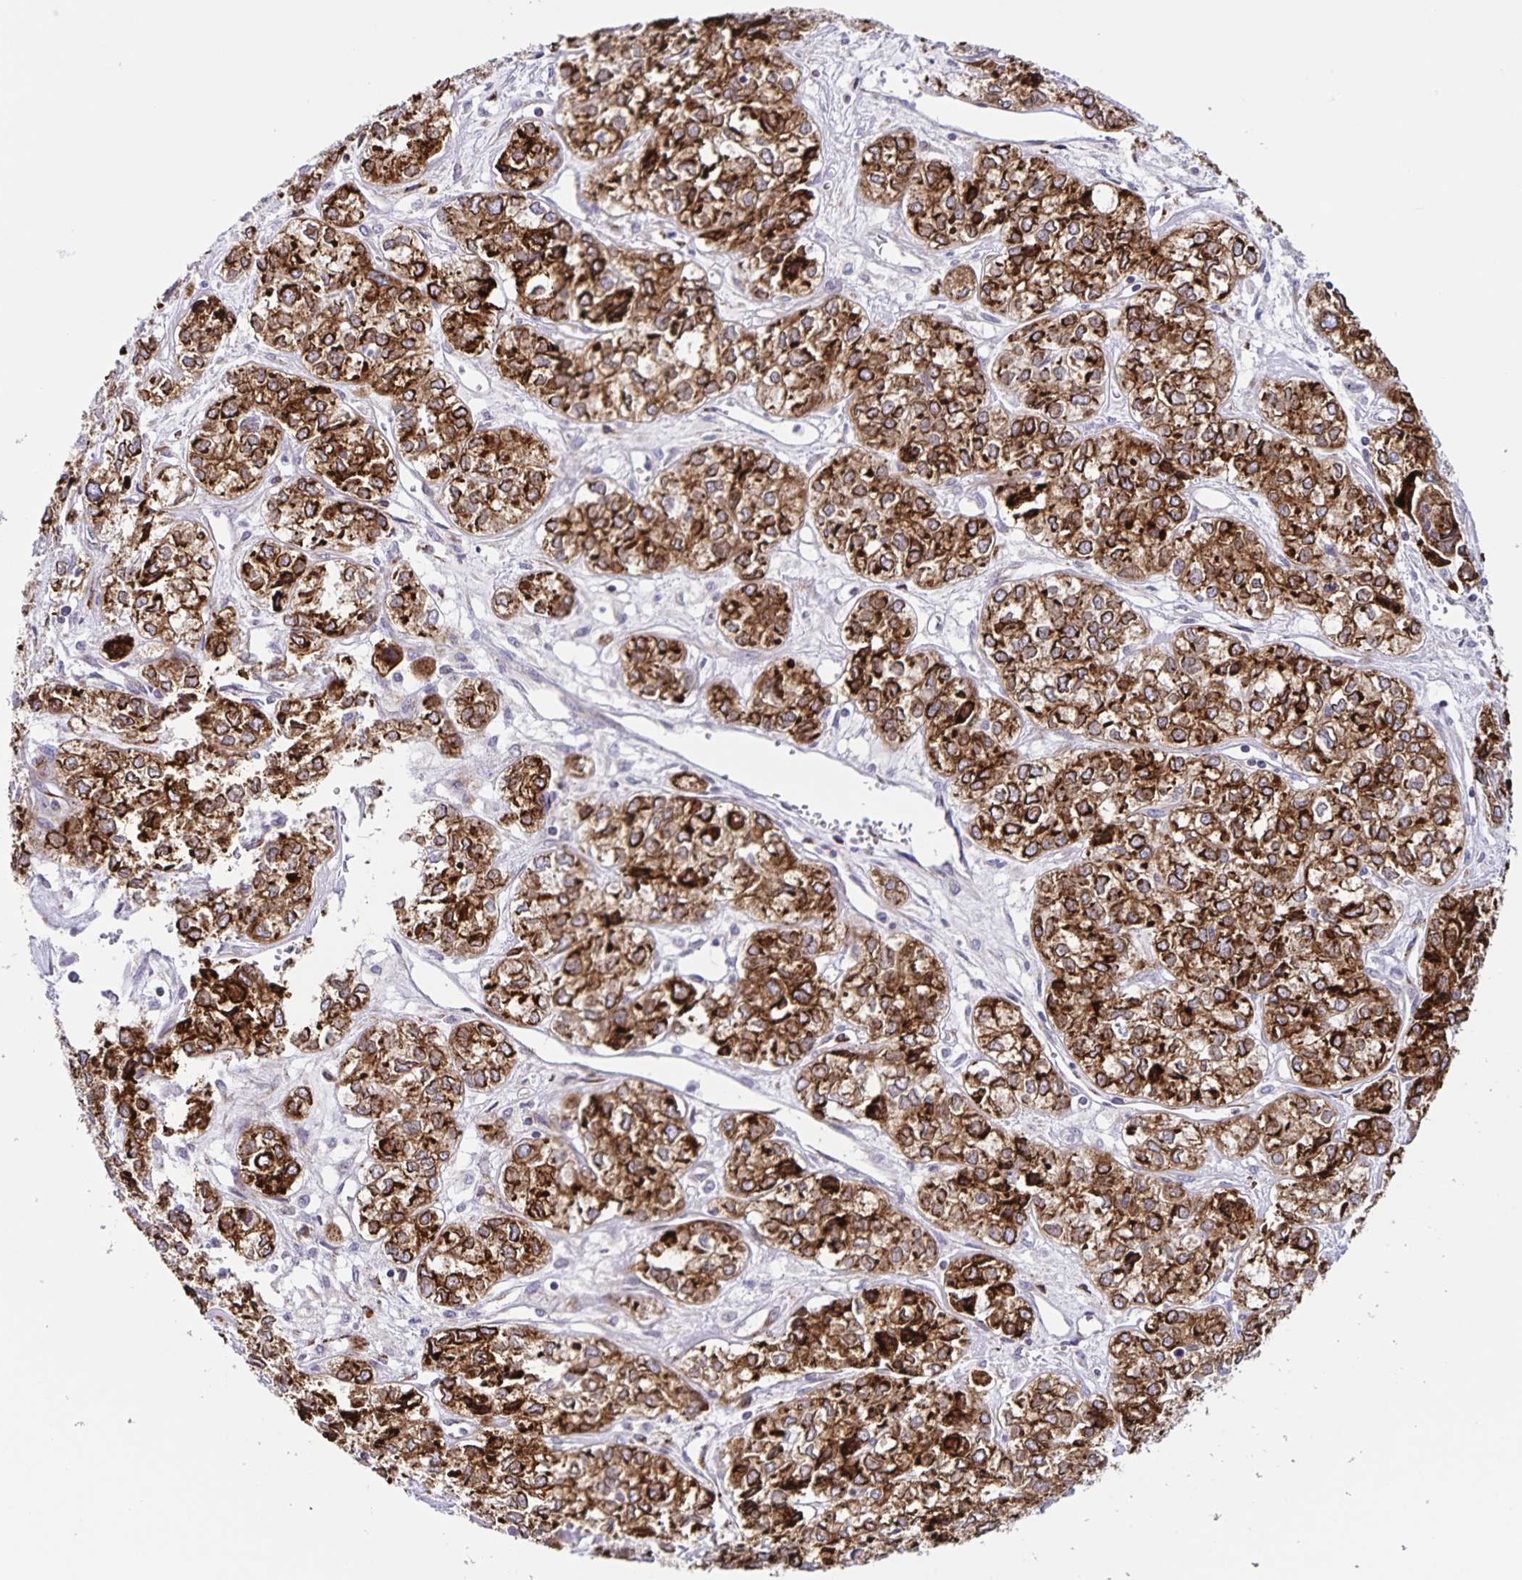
{"staining": {"intensity": "strong", "quantity": ">75%", "location": "cytoplasmic/membranous"}, "tissue": "ovarian cancer", "cell_type": "Tumor cells", "image_type": "cancer", "snomed": [{"axis": "morphology", "description": "Carcinoma, endometroid"}, {"axis": "topography", "description": "Ovary"}], "caption": "Strong cytoplasmic/membranous positivity for a protein is present in approximately >75% of tumor cells of endometroid carcinoma (ovarian) using IHC.", "gene": "OSBPL5", "patient": {"sex": "female", "age": 64}}